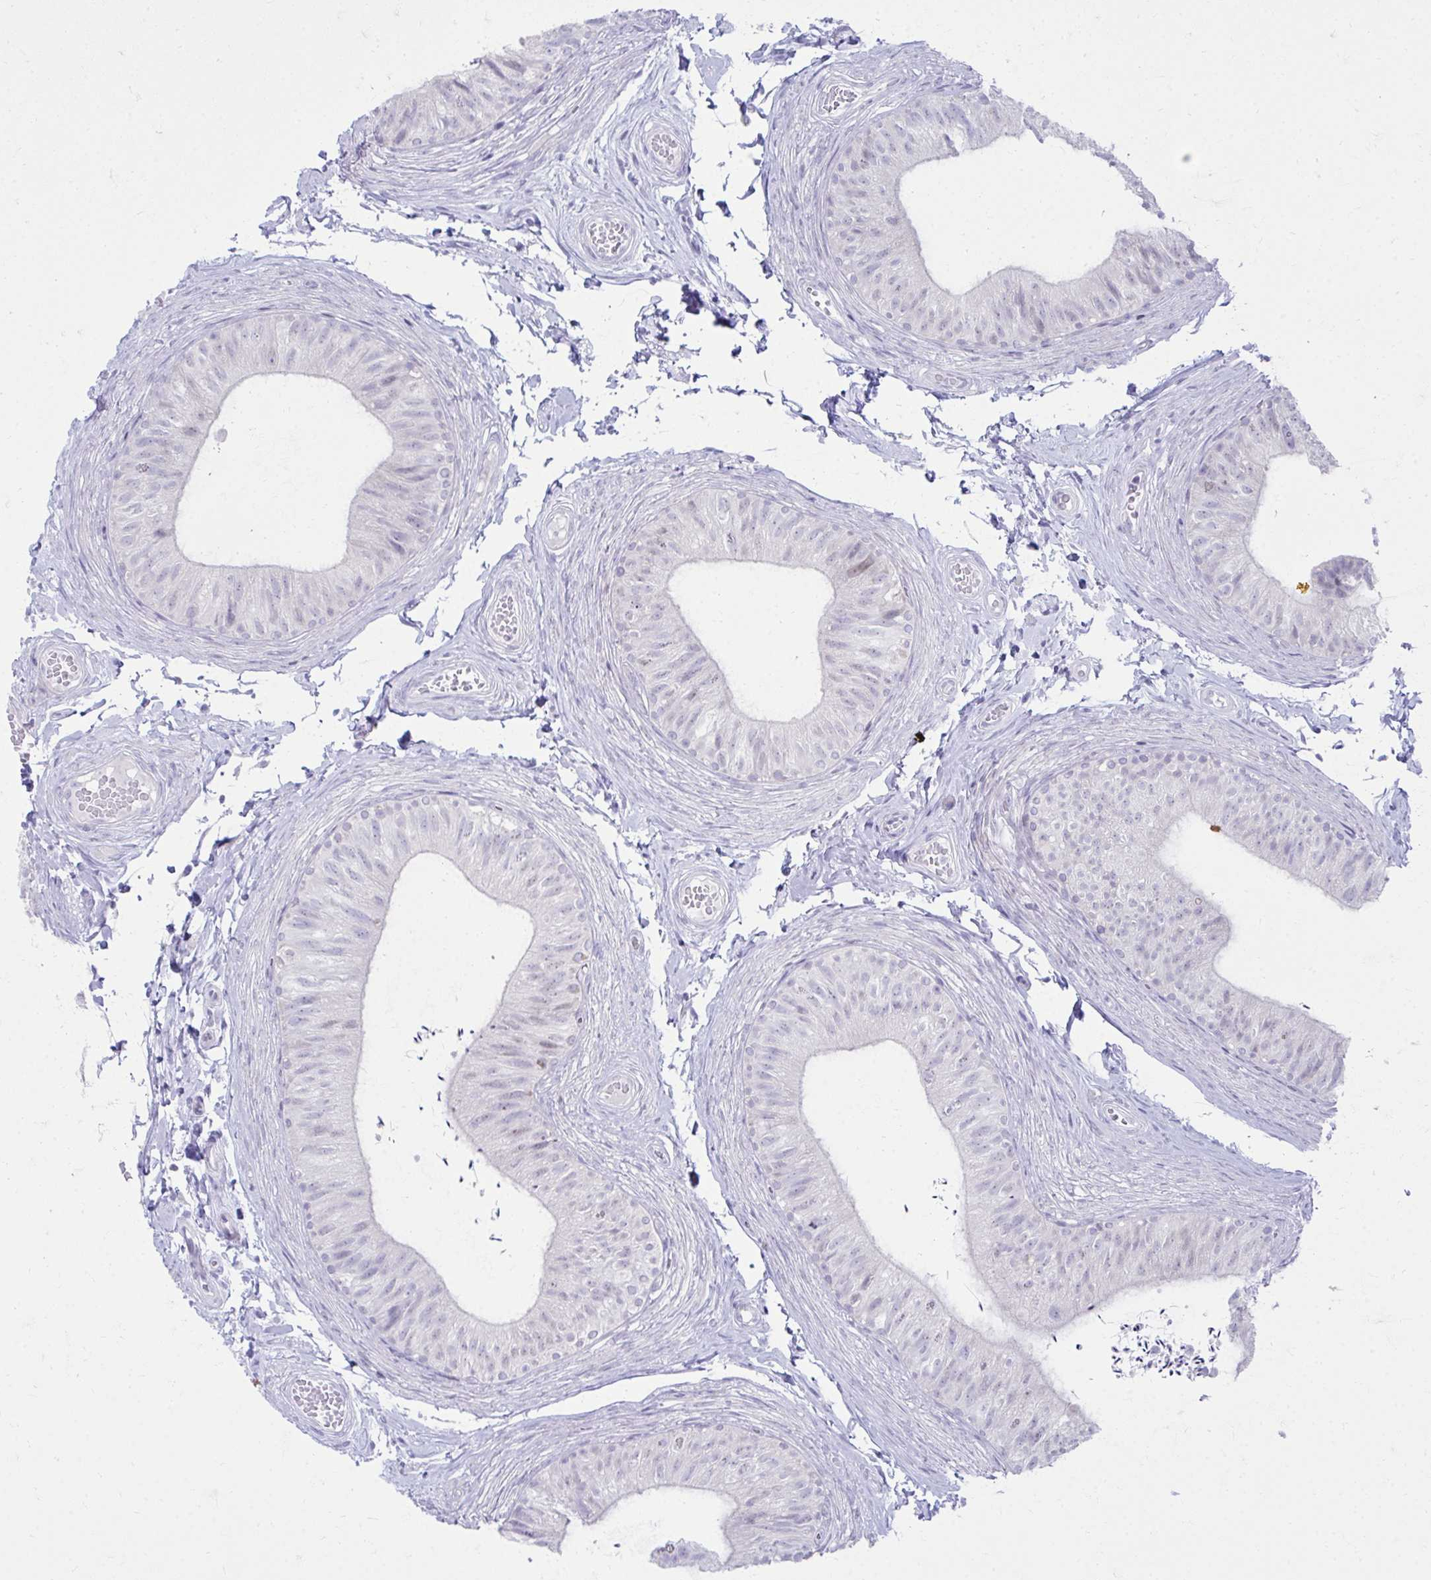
{"staining": {"intensity": "negative", "quantity": "none", "location": "none"}, "tissue": "epididymis", "cell_type": "Glandular cells", "image_type": "normal", "snomed": [{"axis": "morphology", "description": "Normal tissue, NOS"}, {"axis": "topography", "description": "Epididymis, spermatic cord, NOS"}, {"axis": "topography", "description": "Epididymis"}, {"axis": "topography", "description": "Peripheral nerve tissue"}], "caption": "Immunohistochemistry histopathology image of unremarkable human epididymis stained for a protein (brown), which shows no positivity in glandular cells.", "gene": "OR7A5", "patient": {"sex": "male", "age": 29}}